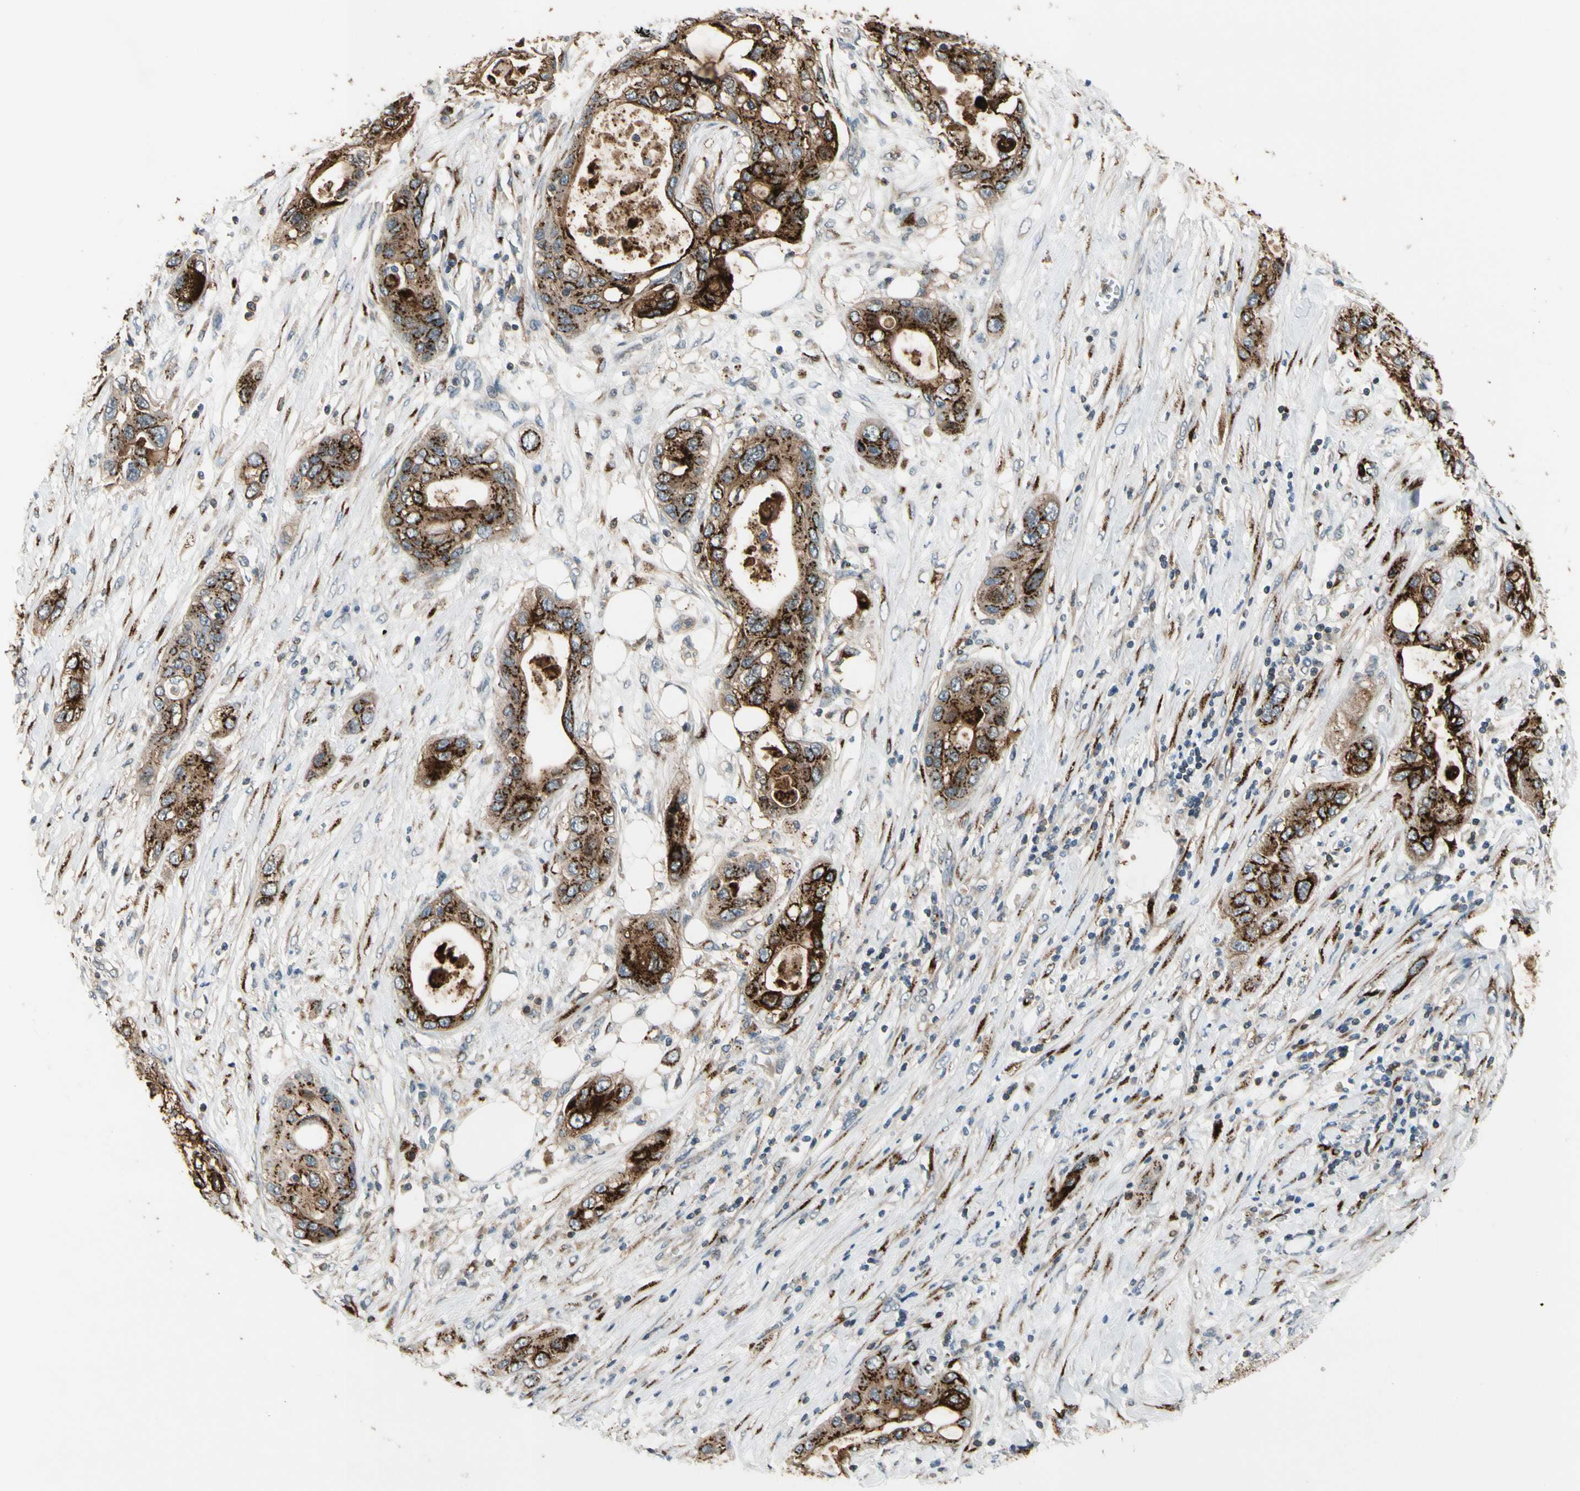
{"staining": {"intensity": "strong", "quantity": ">75%", "location": "cytoplasmic/membranous"}, "tissue": "pancreatic cancer", "cell_type": "Tumor cells", "image_type": "cancer", "snomed": [{"axis": "morphology", "description": "Adenocarcinoma, NOS"}, {"axis": "topography", "description": "Pancreas"}], "caption": "Protein analysis of pancreatic adenocarcinoma tissue displays strong cytoplasmic/membranous staining in about >75% of tumor cells.", "gene": "GALNT5", "patient": {"sex": "female", "age": 70}}